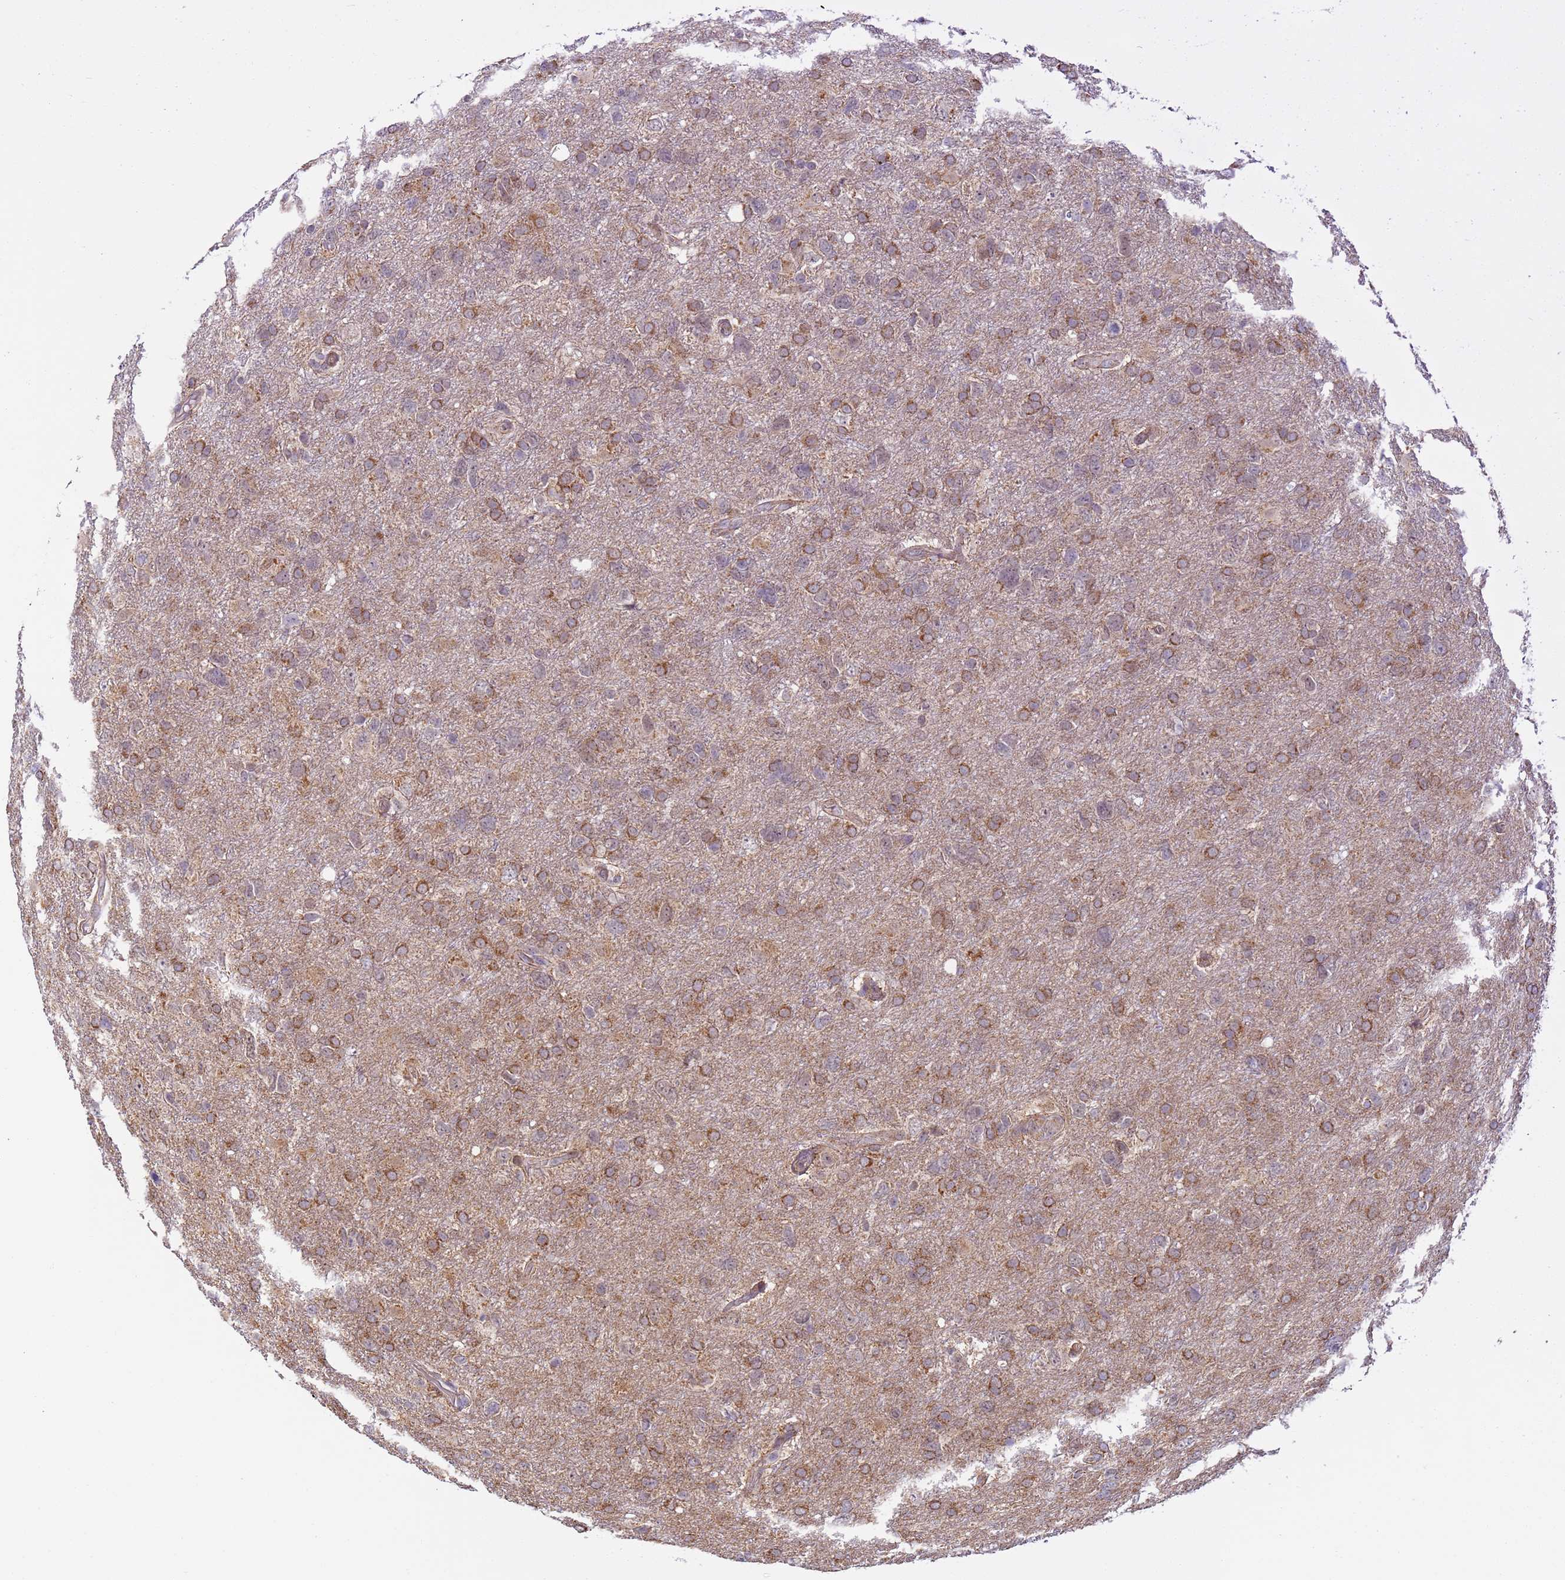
{"staining": {"intensity": "moderate", "quantity": ">75%", "location": "cytoplasmic/membranous"}, "tissue": "glioma", "cell_type": "Tumor cells", "image_type": "cancer", "snomed": [{"axis": "morphology", "description": "Glioma, malignant, High grade"}, {"axis": "topography", "description": "Brain"}], "caption": "IHC staining of malignant high-grade glioma, which reveals medium levels of moderate cytoplasmic/membranous staining in about >75% of tumor cells indicating moderate cytoplasmic/membranous protein expression. The staining was performed using DAB (3,3'-diaminobenzidine) (brown) for protein detection and nuclei were counterstained in hematoxylin (blue).", "gene": "RAPGEF3", "patient": {"sex": "male", "age": 61}}